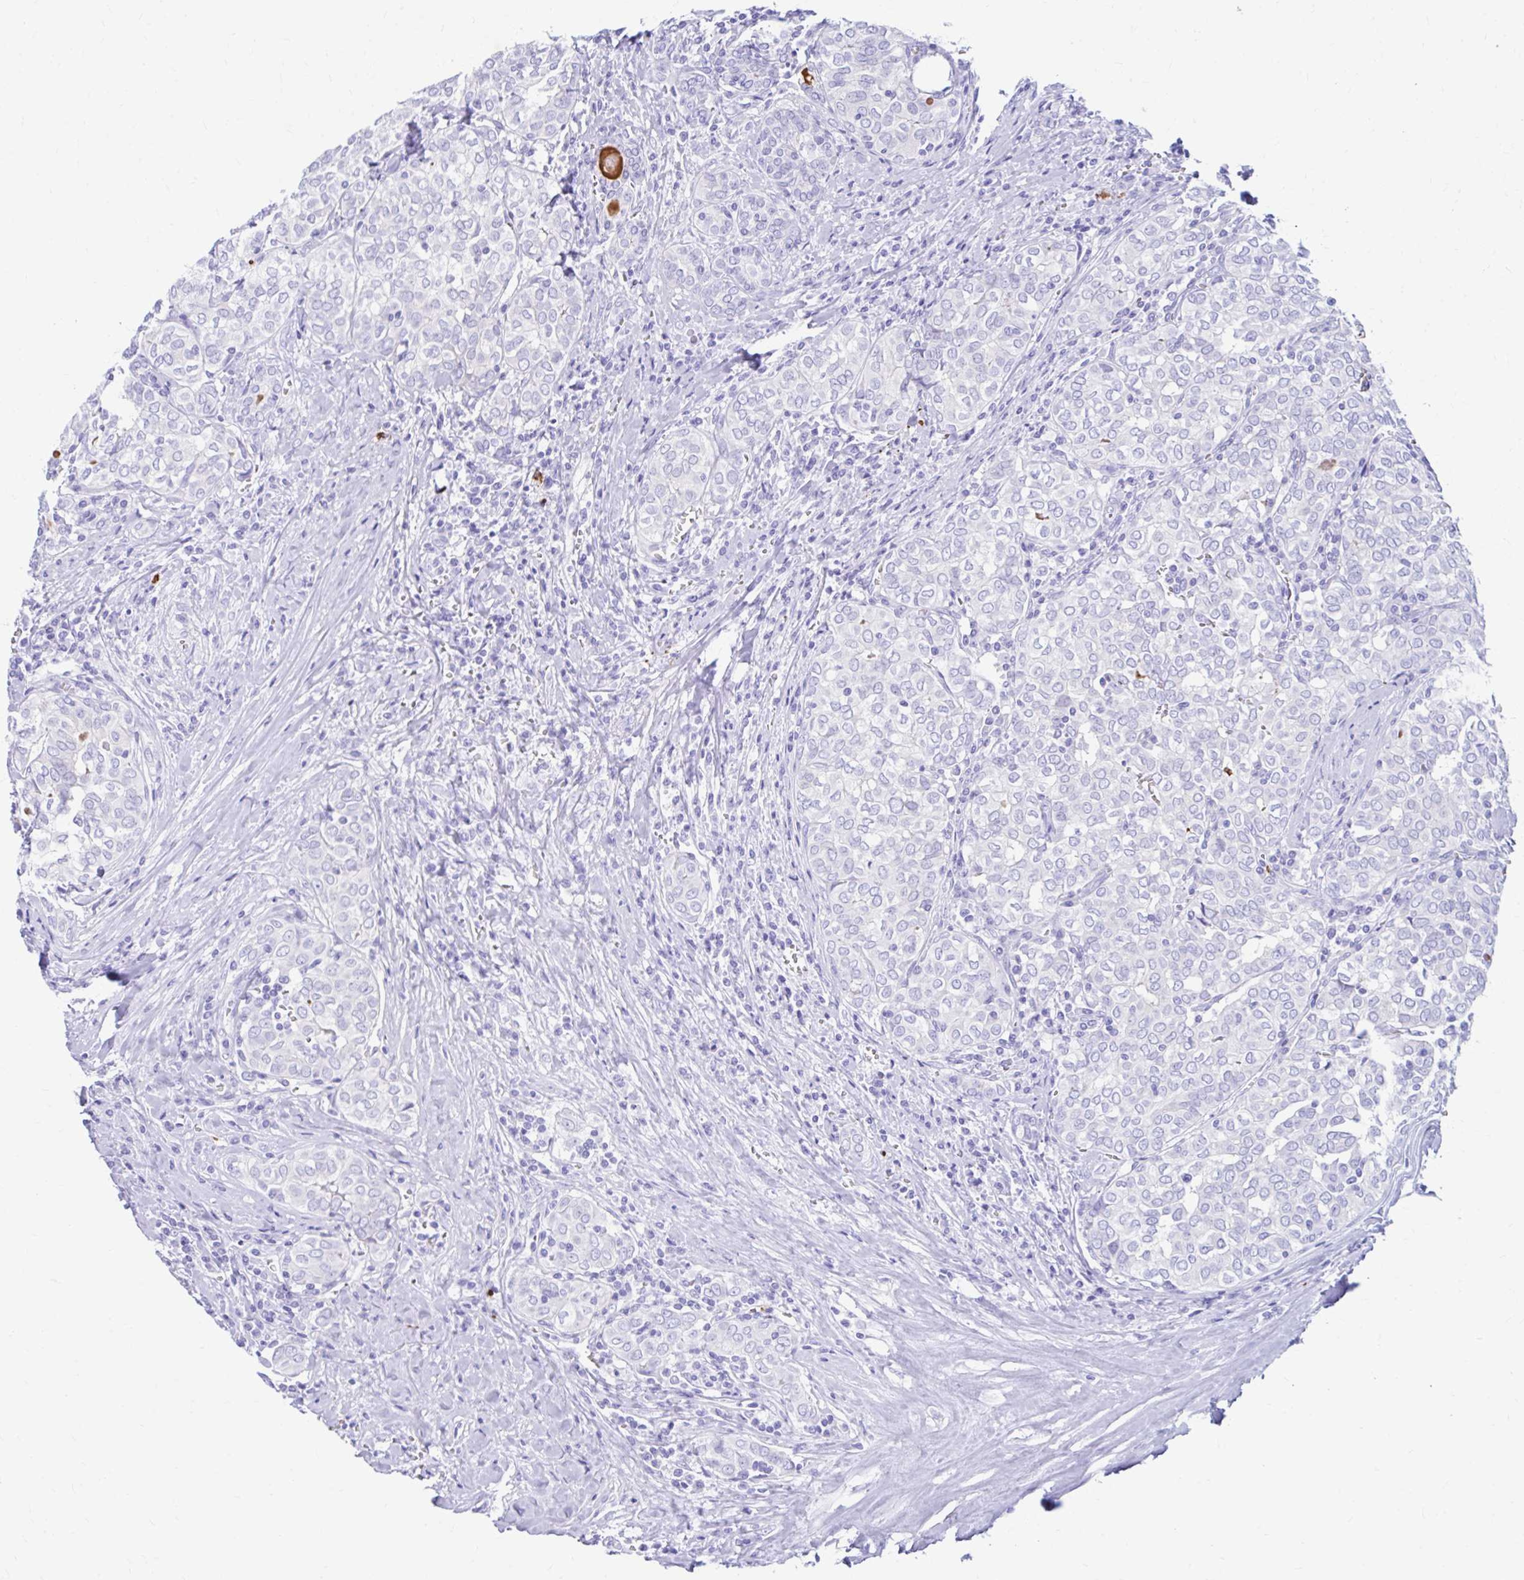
{"staining": {"intensity": "negative", "quantity": "none", "location": "none"}, "tissue": "thyroid cancer", "cell_type": "Tumor cells", "image_type": "cancer", "snomed": [{"axis": "morphology", "description": "Papillary adenocarcinoma, NOS"}, {"axis": "topography", "description": "Thyroid gland"}], "caption": "DAB immunohistochemical staining of thyroid papillary adenocarcinoma displays no significant staining in tumor cells.", "gene": "NSG2", "patient": {"sex": "female", "age": 30}}